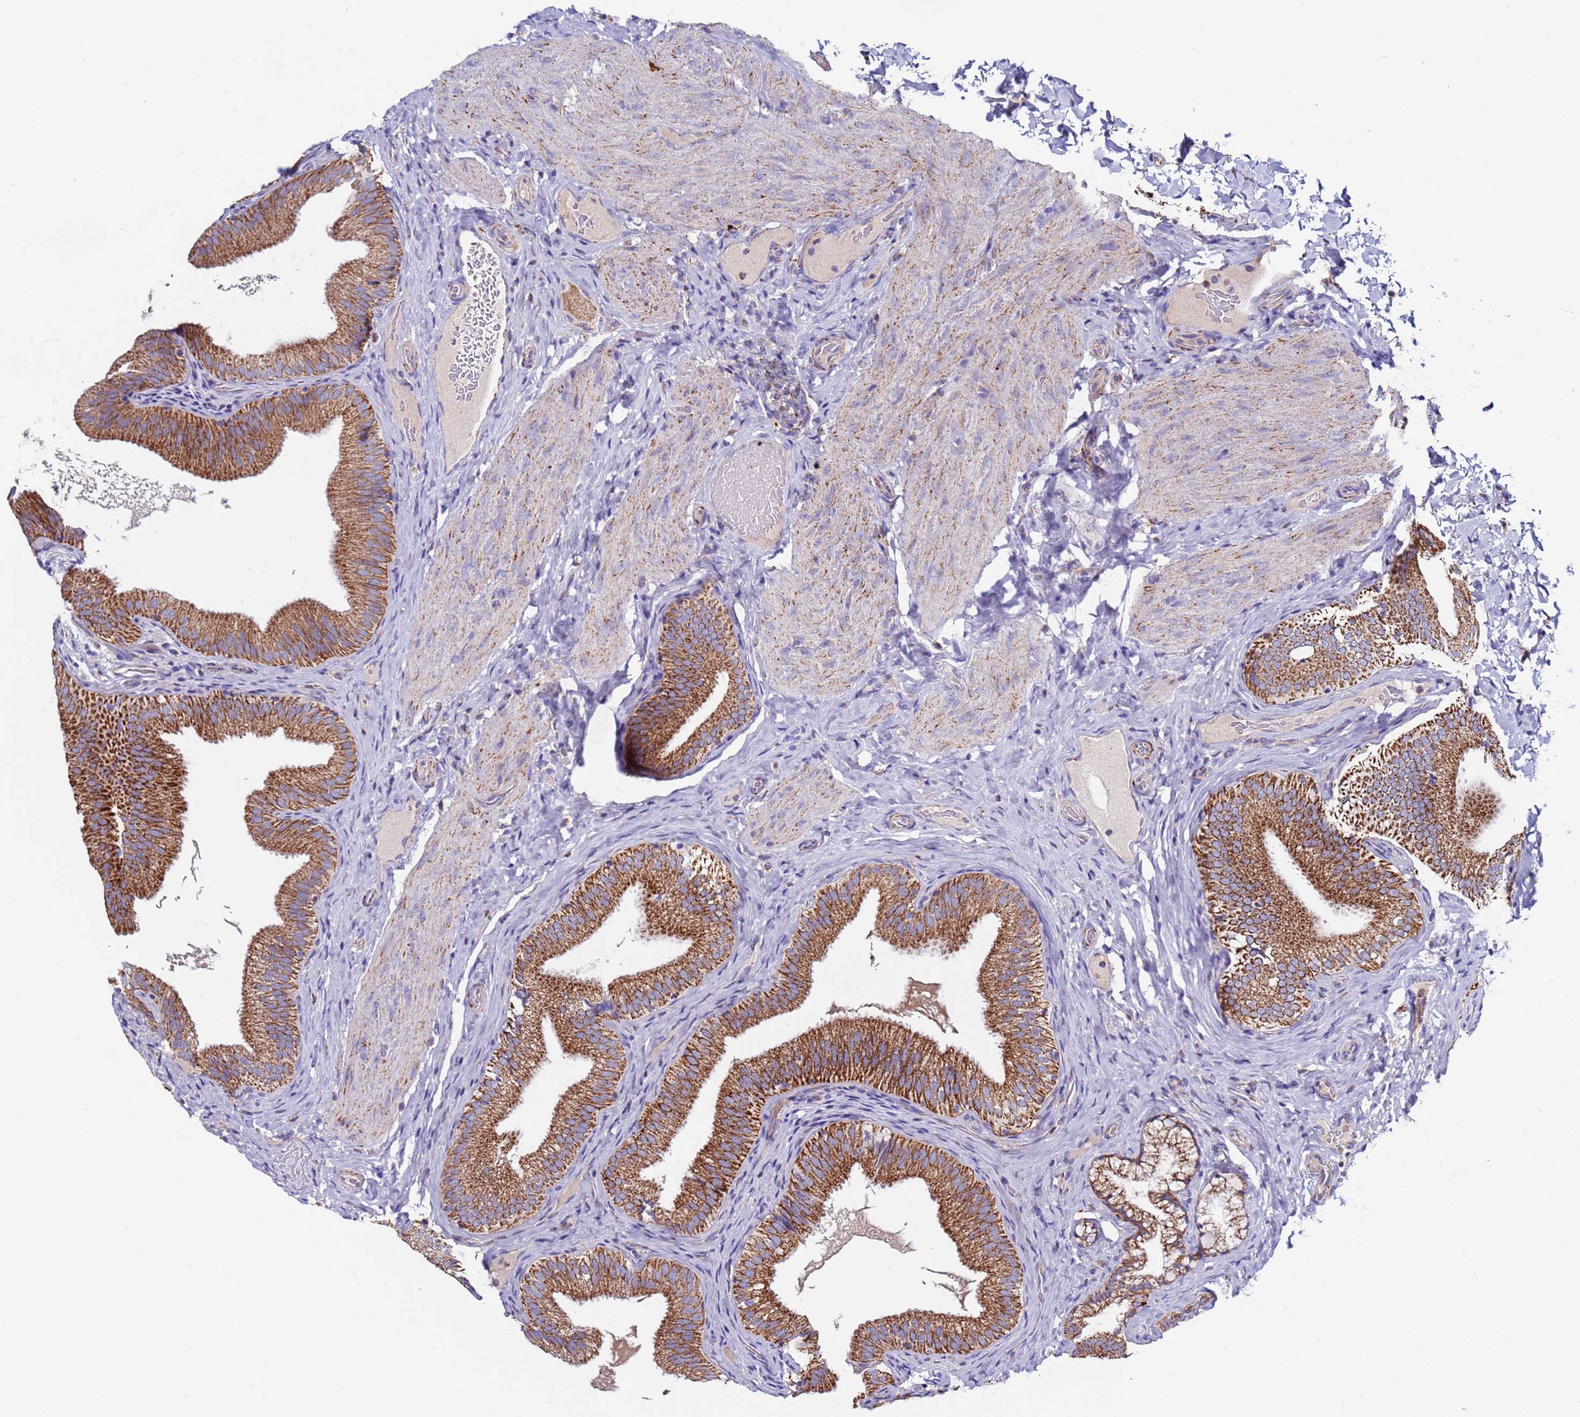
{"staining": {"intensity": "strong", "quantity": ">75%", "location": "cytoplasmic/membranous"}, "tissue": "gallbladder", "cell_type": "Glandular cells", "image_type": "normal", "snomed": [{"axis": "morphology", "description": "Normal tissue, NOS"}, {"axis": "topography", "description": "Gallbladder"}], "caption": "Immunohistochemical staining of benign gallbladder exhibits high levels of strong cytoplasmic/membranous expression in about >75% of glandular cells.", "gene": "ZBTB39", "patient": {"sex": "female", "age": 30}}